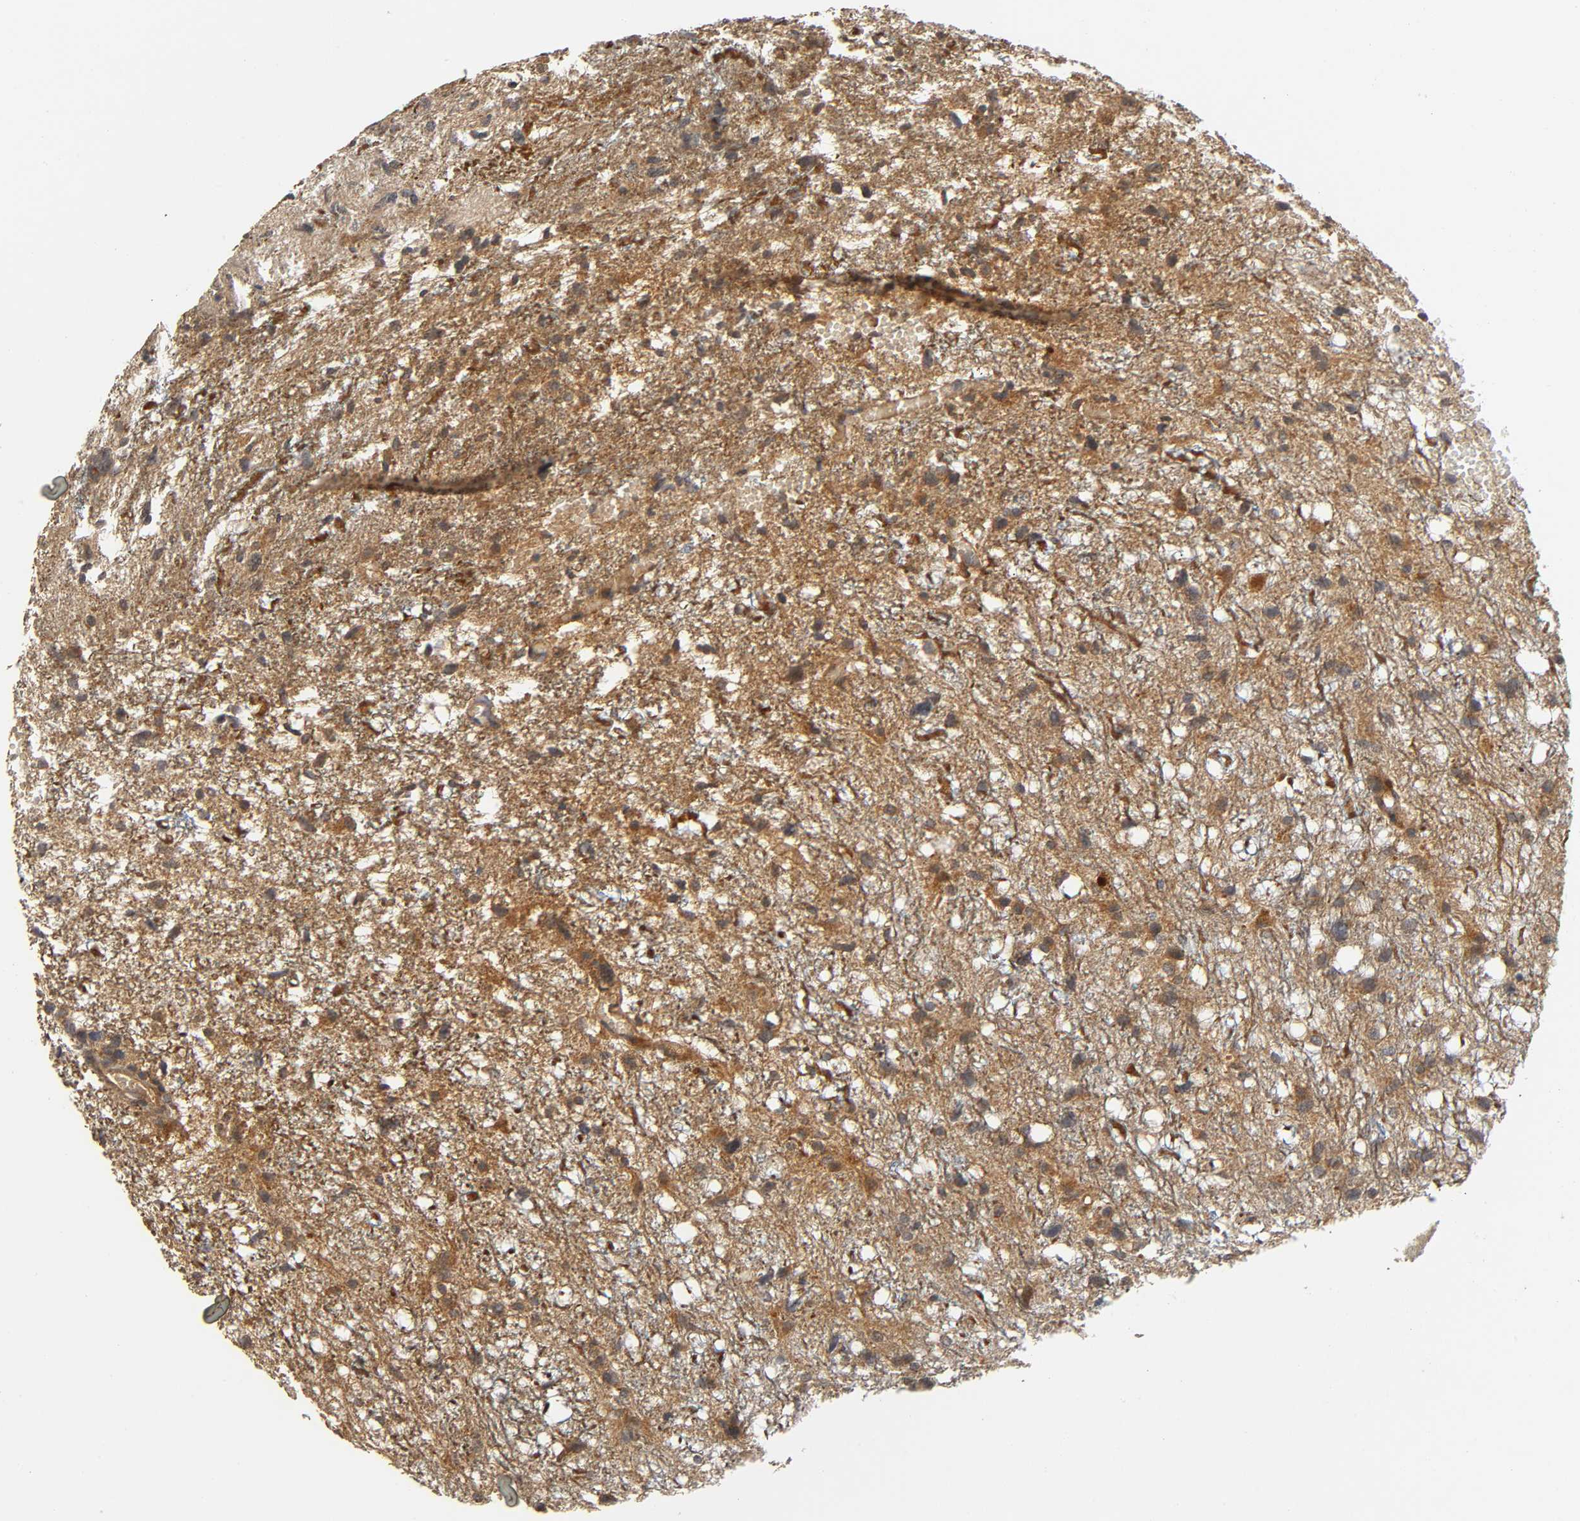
{"staining": {"intensity": "moderate", "quantity": ">75%", "location": "cytoplasmic/membranous"}, "tissue": "glioma", "cell_type": "Tumor cells", "image_type": "cancer", "snomed": [{"axis": "morphology", "description": "Glioma, malignant, High grade"}, {"axis": "topography", "description": "Brain"}], "caption": "IHC of high-grade glioma (malignant) exhibits medium levels of moderate cytoplasmic/membranous positivity in about >75% of tumor cells. (DAB (3,3'-diaminobenzidine) = brown stain, brightfield microscopy at high magnification).", "gene": "IKBKB", "patient": {"sex": "female", "age": 59}}